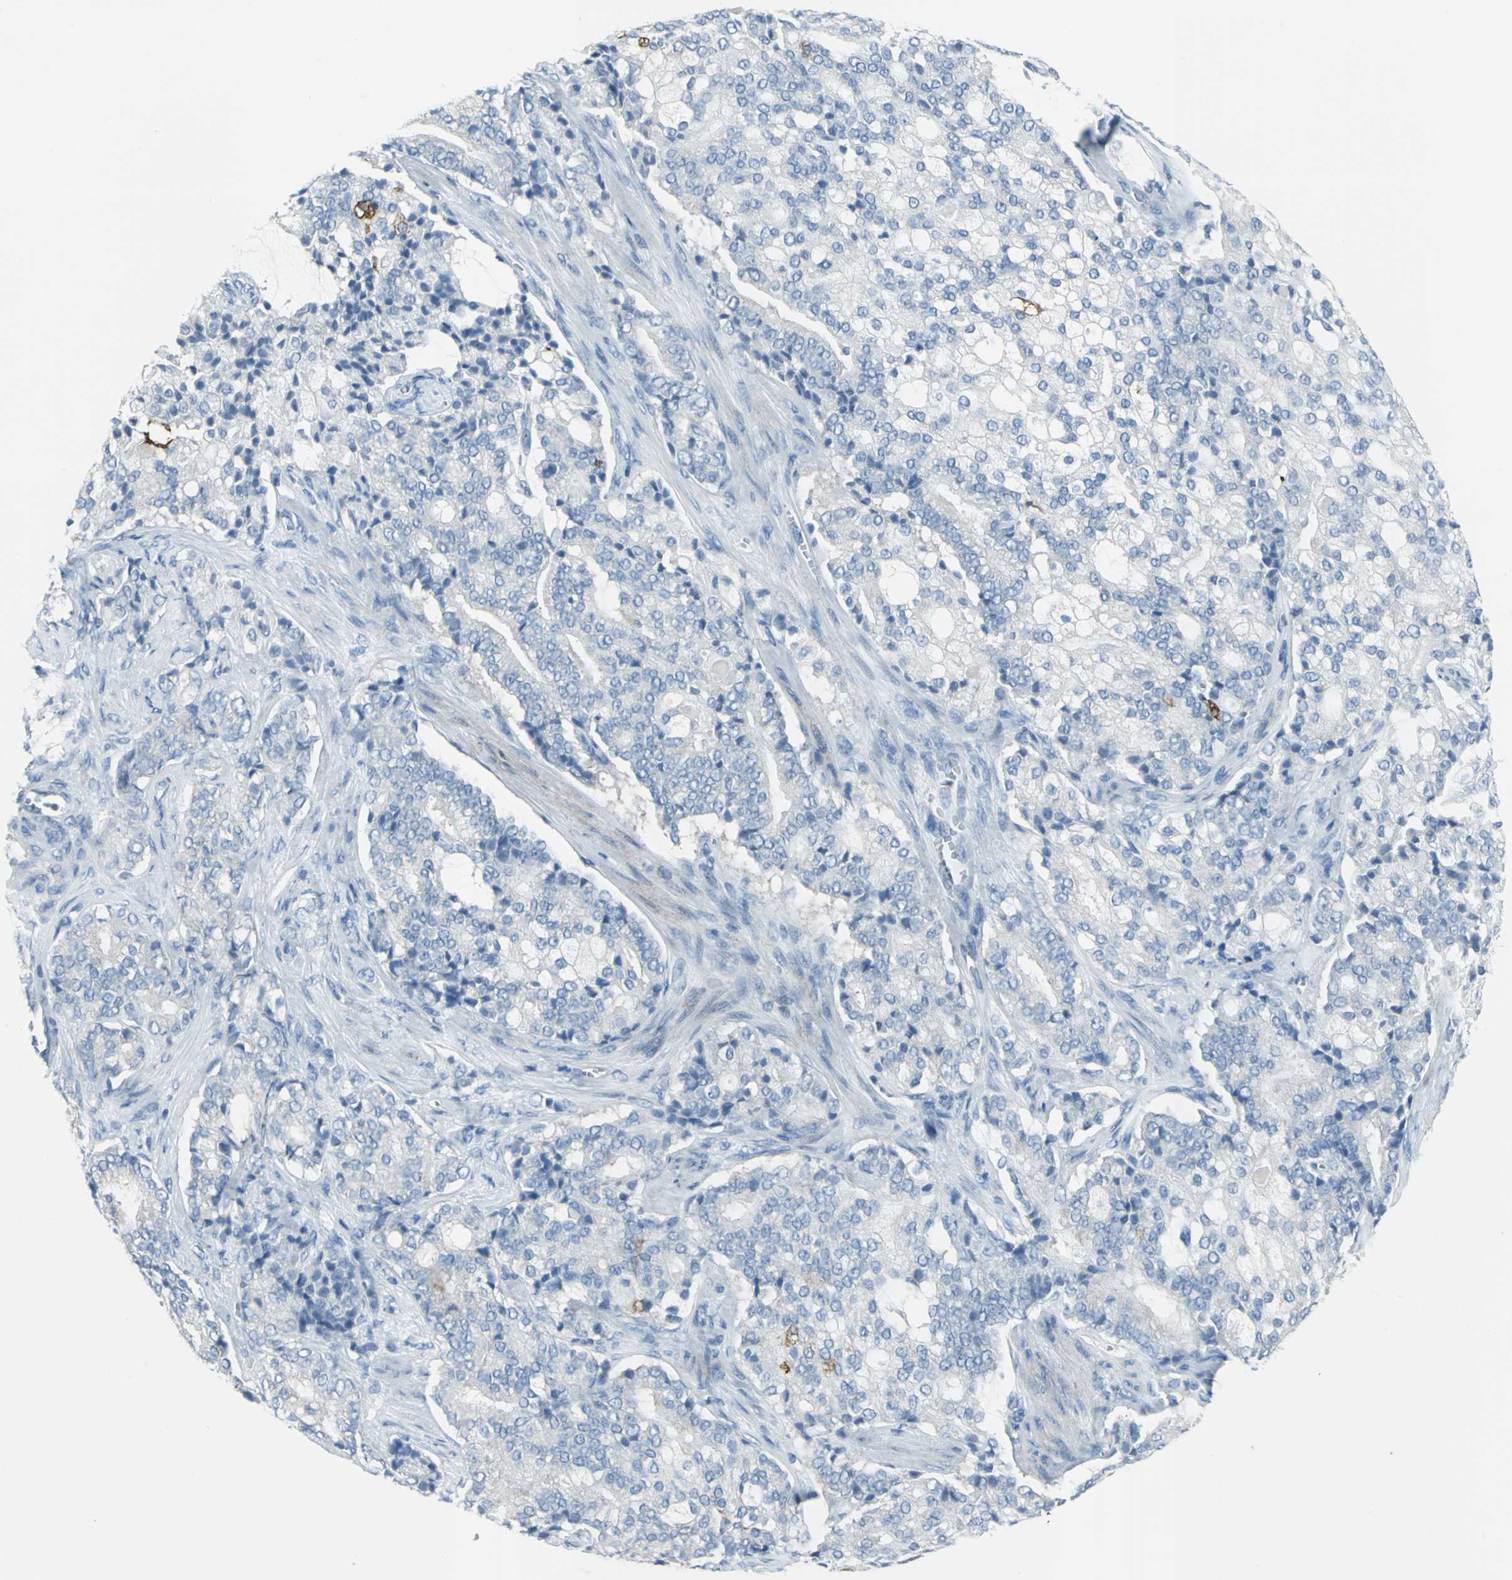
{"staining": {"intensity": "moderate", "quantity": "<25%", "location": "cytoplasmic/membranous"}, "tissue": "prostate cancer", "cell_type": "Tumor cells", "image_type": "cancer", "snomed": [{"axis": "morphology", "description": "Adenocarcinoma, Low grade"}, {"axis": "topography", "description": "Prostate"}], "caption": "Protein staining of prostate adenocarcinoma (low-grade) tissue demonstrates moderate cytoplasmic/membranous expression in about <25% of tumor cells. Ihc stains the protein of interest in brown and the nuclei are stained blue.", "gene": "DNAI2", "patient": {"sex": "male", "age": 58}}